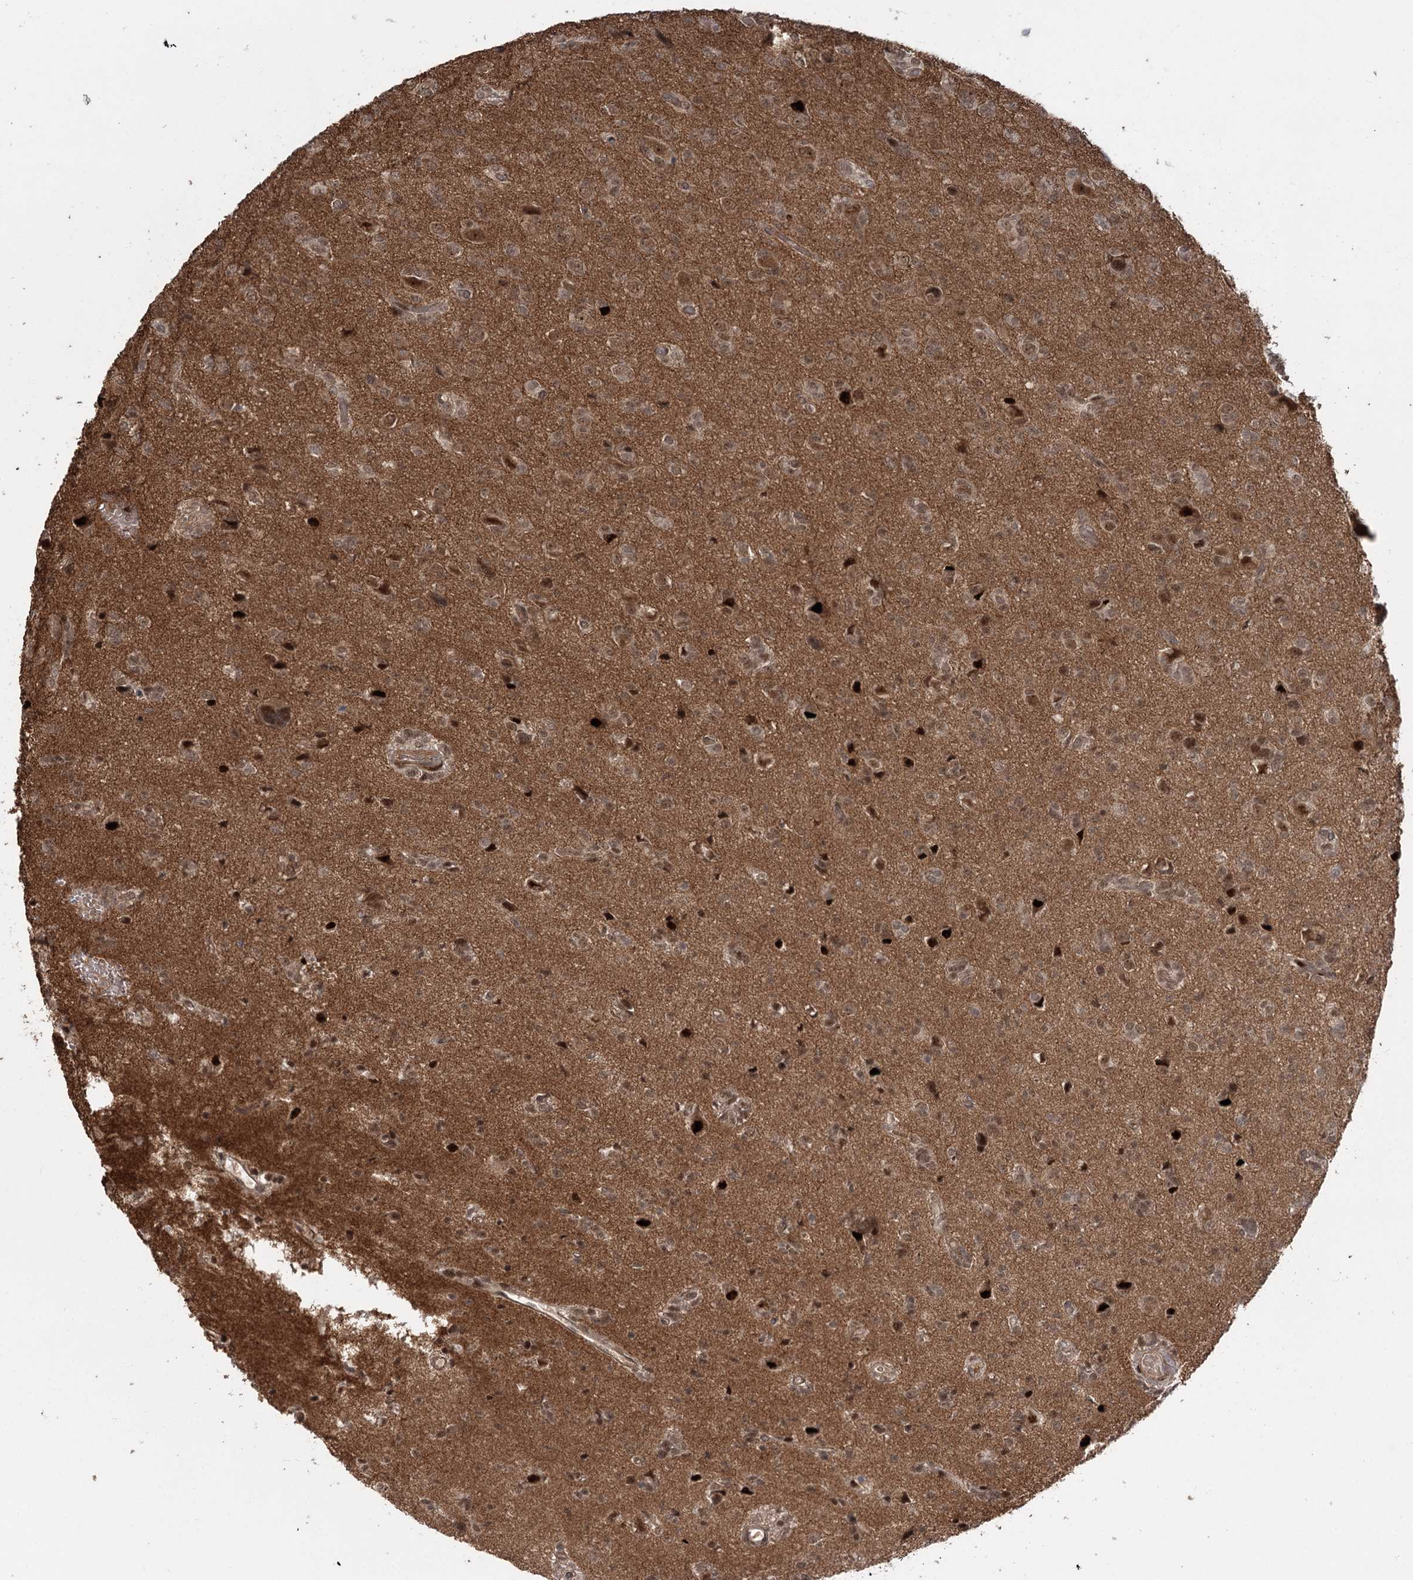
{"staining": {"intensity": "weak", "quantity": ">75%", "location": "nuclear"}, "tissue": "glioma", "cell_type": "Tumor cells", "image_type": "cancer", "snomed": [{"axis": "morphology", "description": "Glioma, malignant, High grade"}, {"axis": "topography", "description": "Brain"}], "caption": "About >75% of tumor cells in glioma exhibit weak nuclear protein staining as visualized by brown immunohistochemical staining.", "gene": "HELQ", "patient": {"sex": "female", "age": 59}}